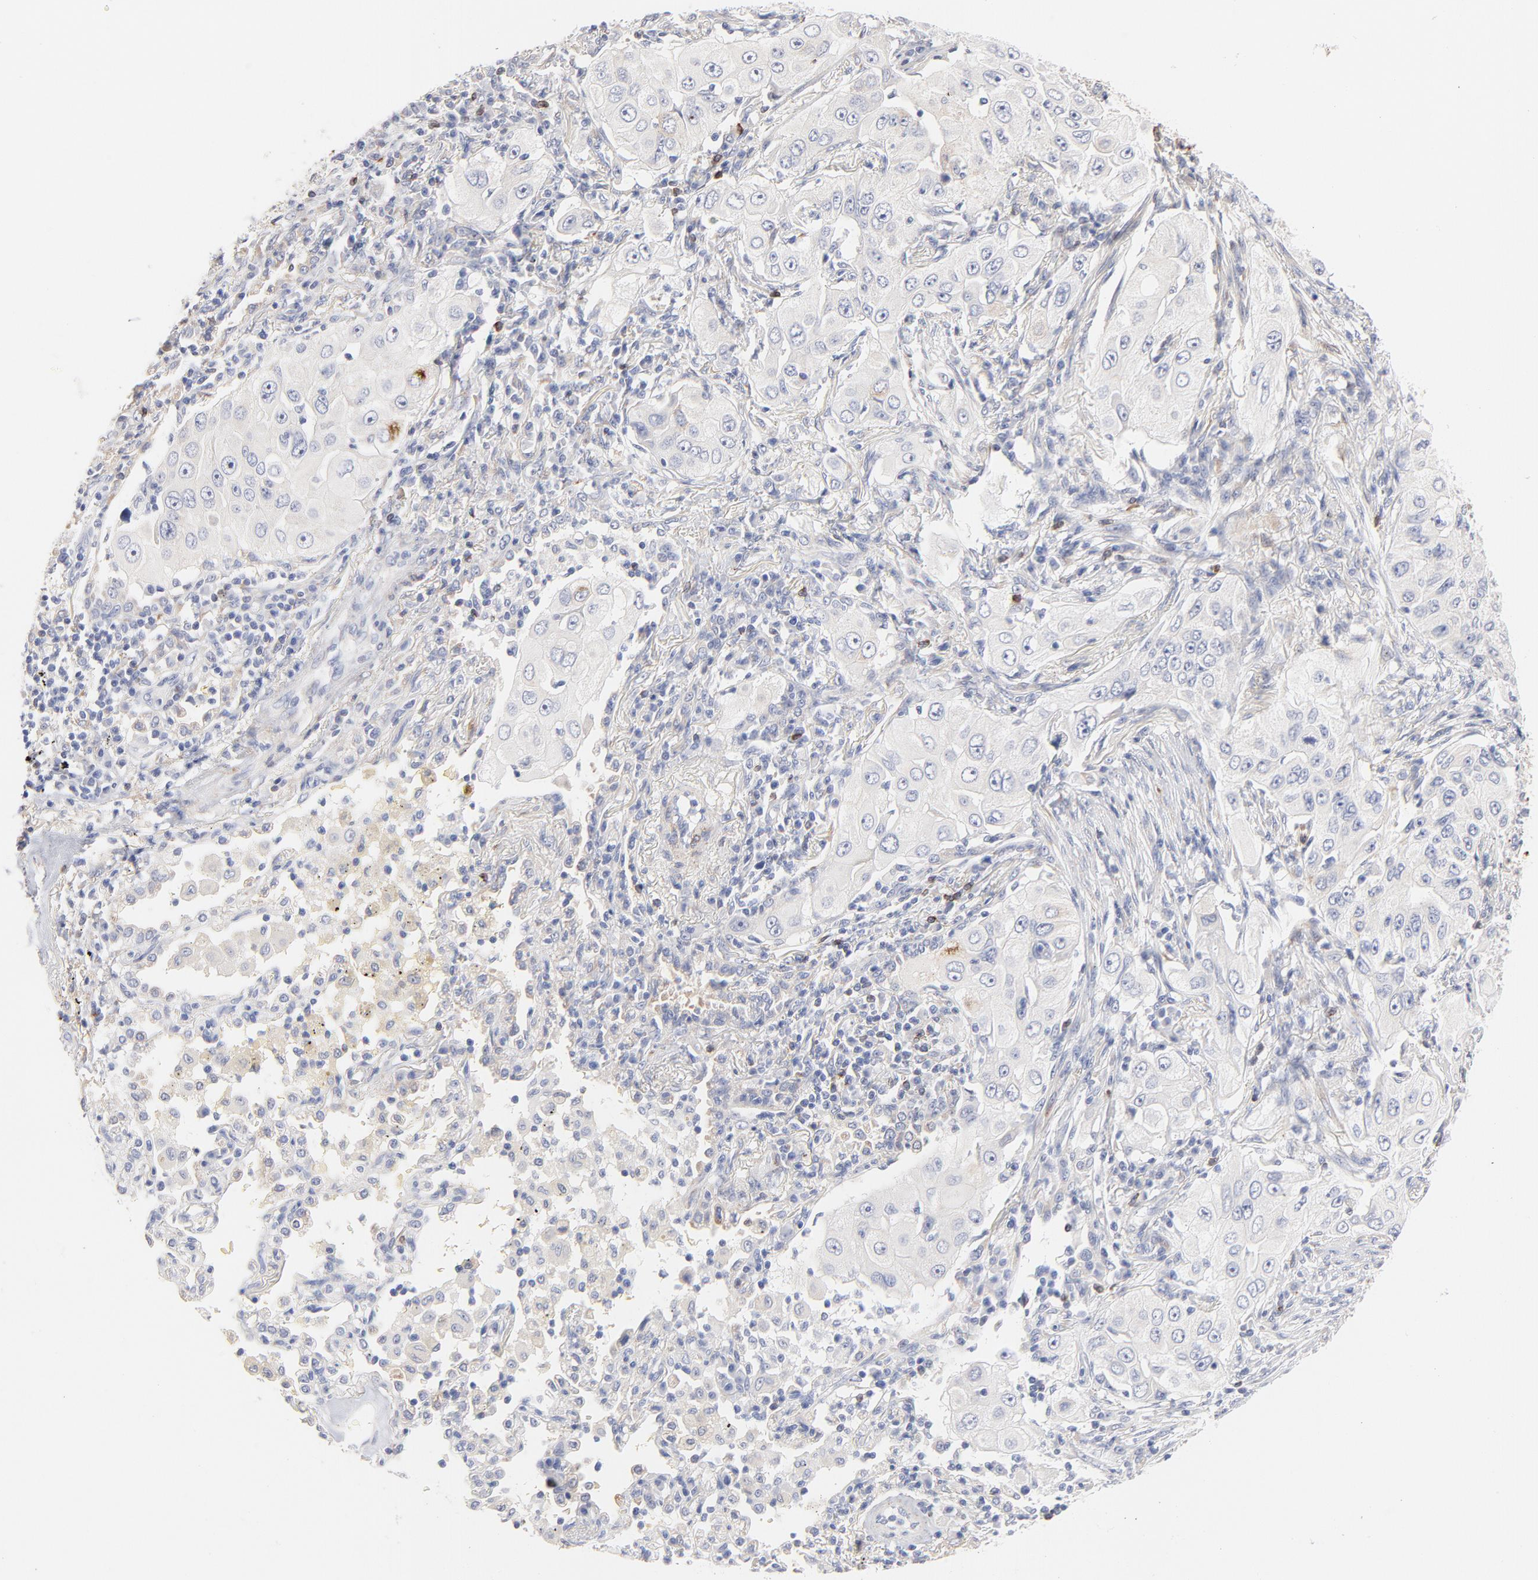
{"staining": {"intensity": "moderate", "quantity": "<25%", "location": "cytoplasmic/membranous"}, "tissue": "lung cancer", "cell_type": "Tumor cells", "image_type": "cancer", "snomed": [{"axis": "morphology", "description": "Adenocarcinoma, NOS"}, {"axis": "topography", "description": "Lung"}], "caption": "Tumor cells exhibit low levels of moderate cytoplasmic/membranous staining in approximately <25% of cells in human lung adenocarcinoma.", "gene": "MID1", "patient": {"sex": "male", "age": 84}}